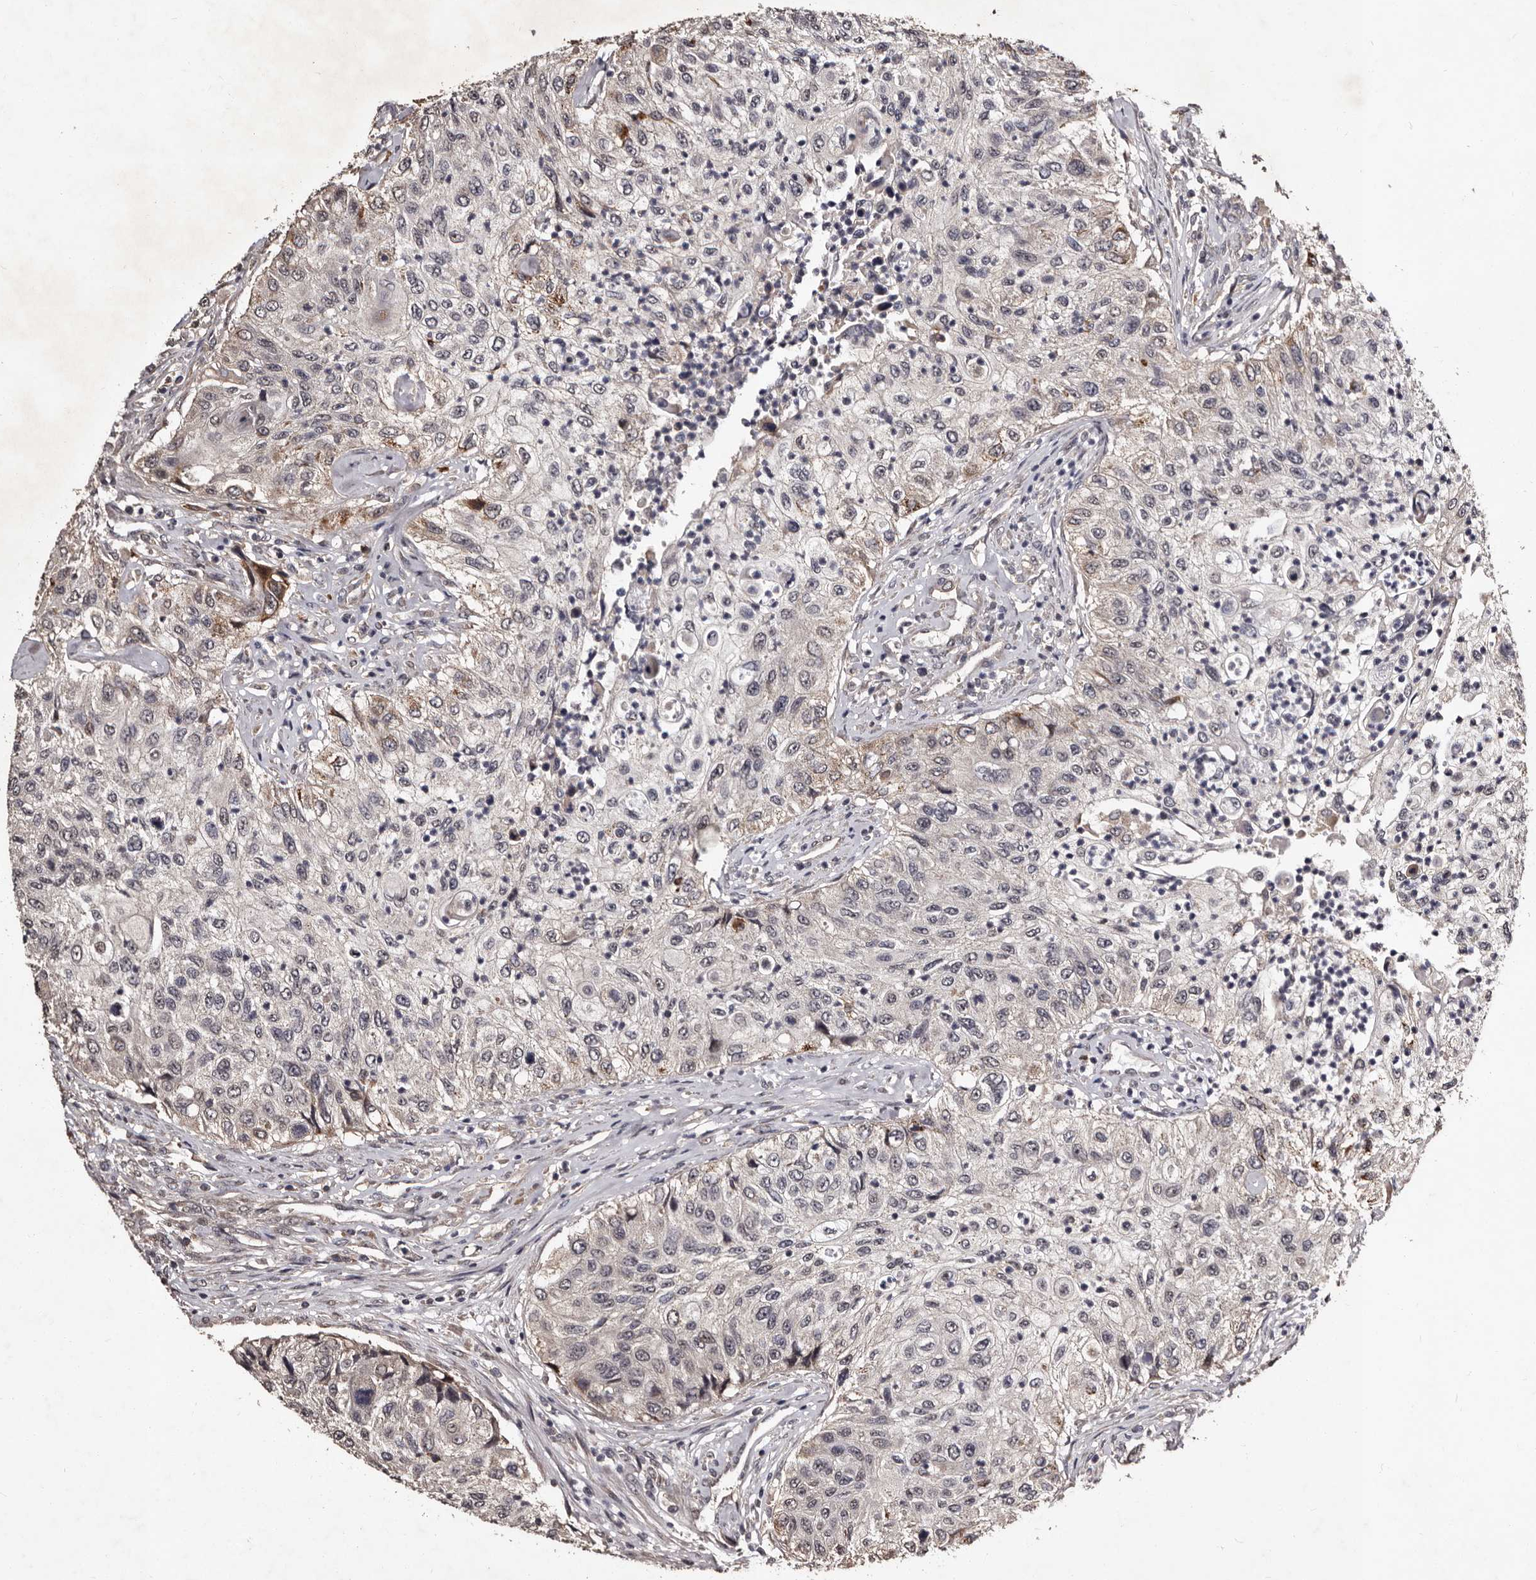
{"staining": {"intensity": "weak", "quantity": "<25%", "location": "cytoplasmic/membranous"}, "tissue": "urothelial cancer", "cell_type": "Tumor cells", "image_type": "cancer", "snomed": [{"axis": "morphology", "description": "Urothelial carcinoma, High grade"}, {"axis": "topography", "description": "Urinary bladder"}], "caption": "Immunohistochemistry histopathology image of urothelial cancer stained for a protein (brown), which shows no staining in tumor cells. Brightfield microscopy of immunohistochemistry (IHC) stained with DAB (3,3'-diaminobenzidine) (brown) and hematoxylin (blue), captured at high magnification.", "gene": "MKRN3", "patient": {"sex": "female", "age": 60}}